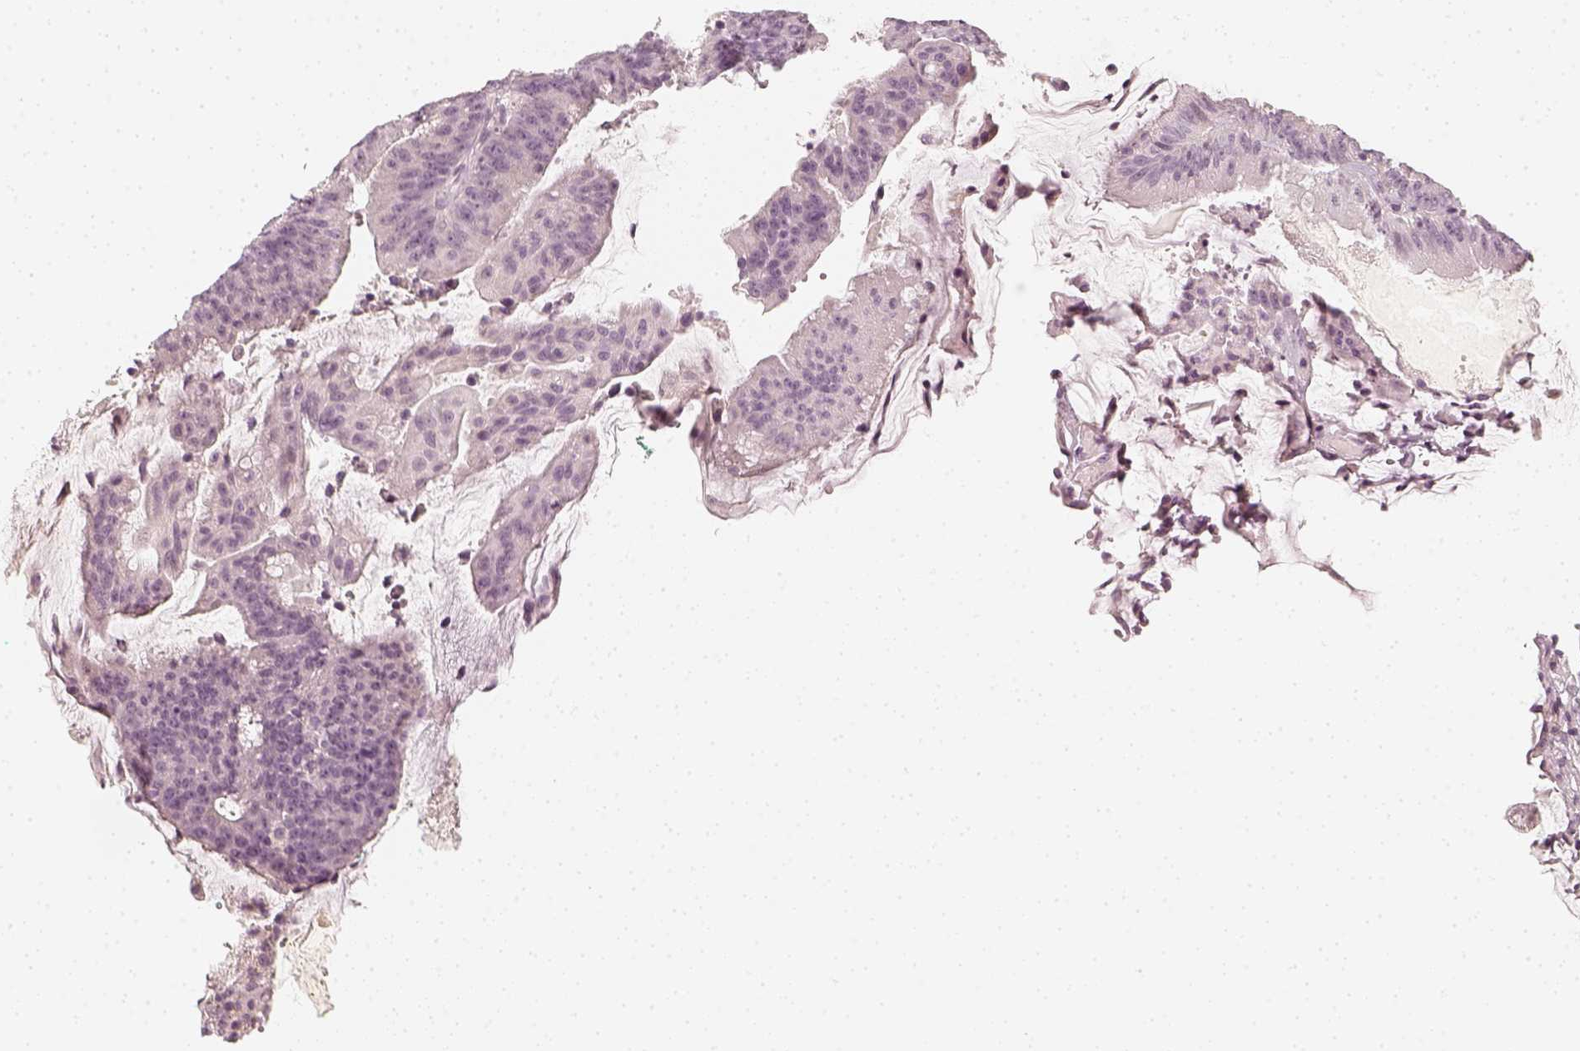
{"staining": {"intensity": "negative", "quantity": "none", "location": "none"}, "tissue": "colorectal cancer", "cell_type": "Tumor cells", "image_type": "cancer", "snomed": [{"axis": "morphology", "description": "Adenocarcinoma, NOS"}, {"axis": "topography", "description": "Colon"}], "caption": "Immunohistochemistry (IHC) photomicrograph of neoplastic tissue: colorectal adenocarcinoma stained with DAB (3,3'-diaminobenzidine) shows no significant protein staining in tumor cells. (Stains: DAB (3,3'-diaminobenzidine) immunohistochemistry (IHC) with hematoxylin counter stain, Microscopy: brightfield microscopy at high magnification).", "gene": "DSG4", "patient": {"sex": "female", "age": 78}}